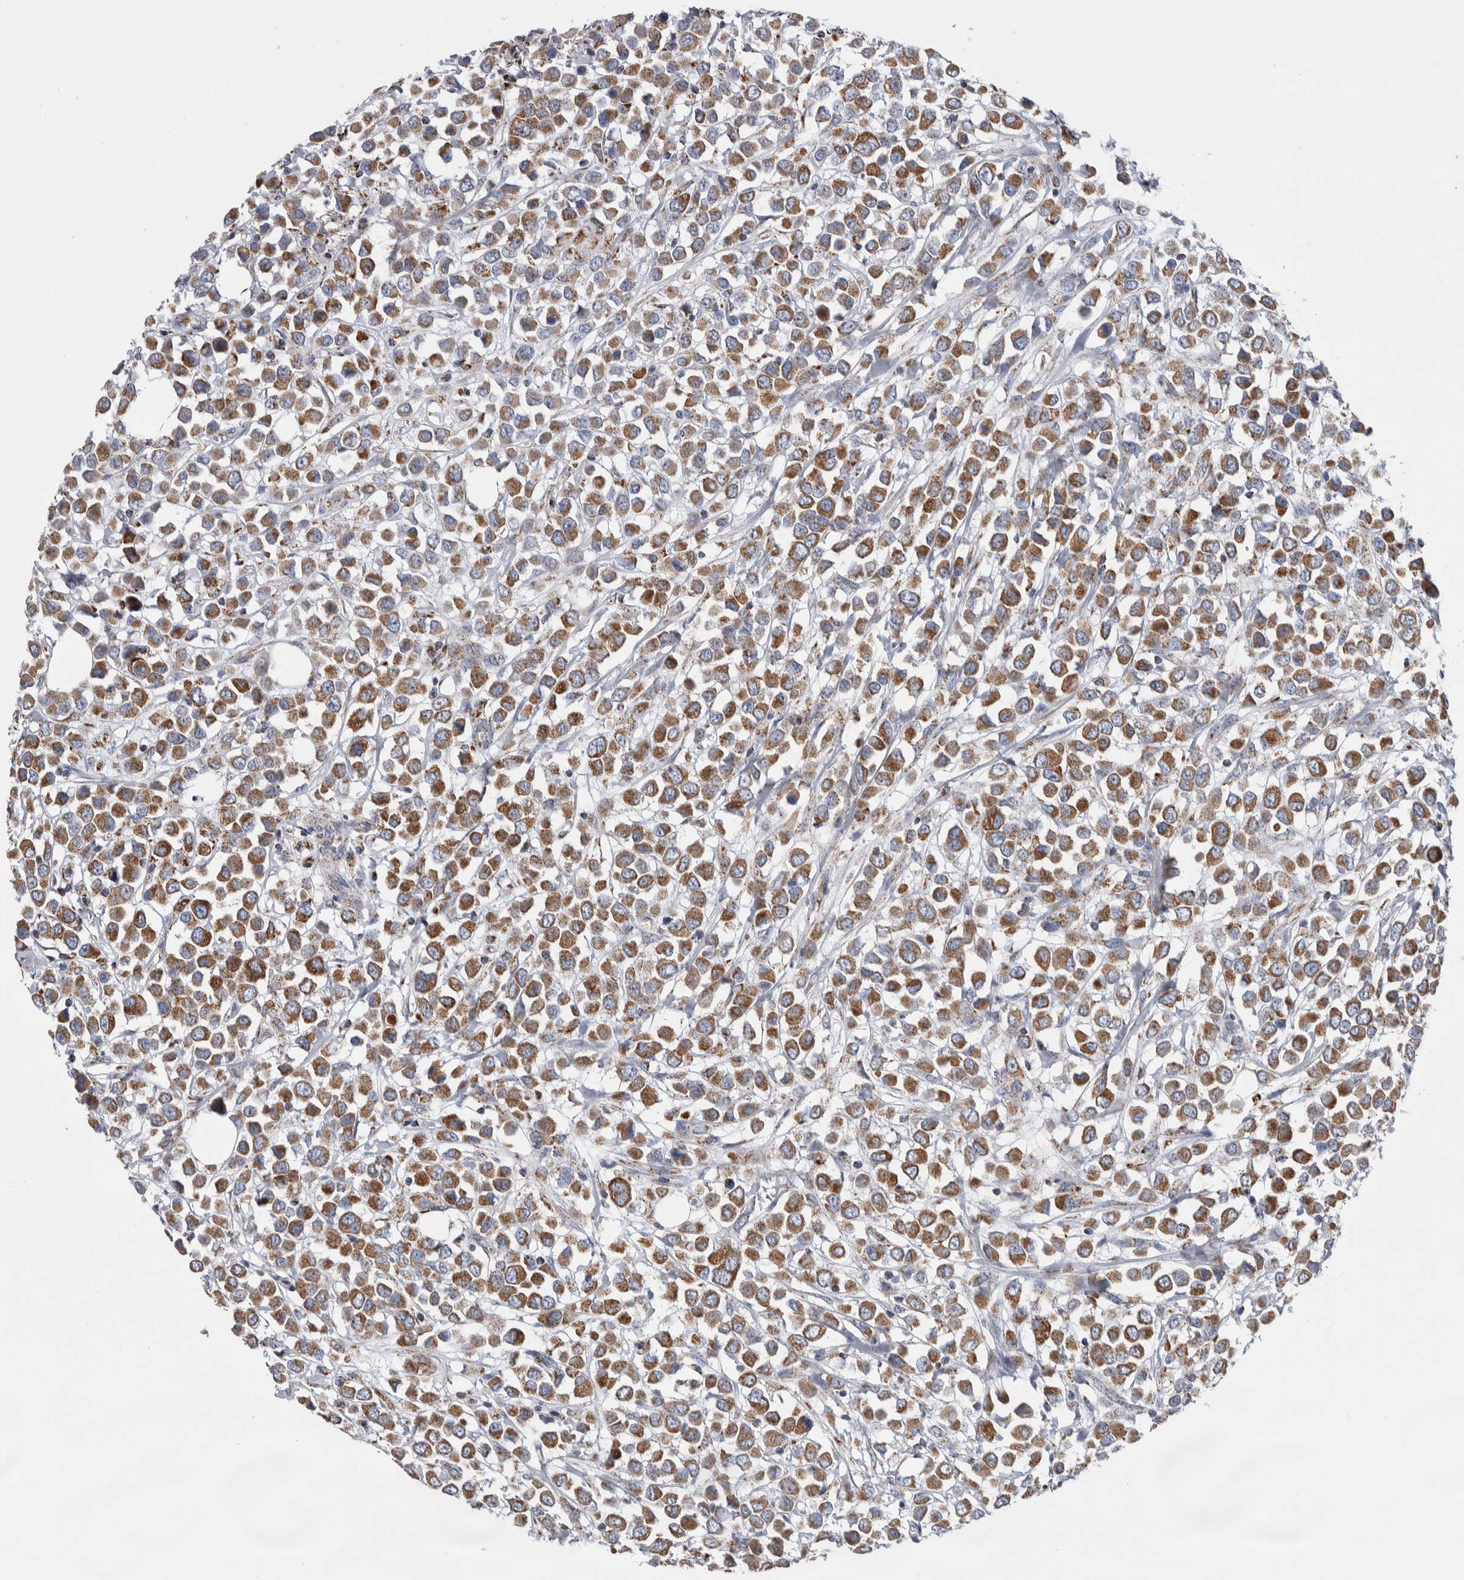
{"staining": {"intensity": "moderate", "quantity": ">75%", "location": "cytoplasmic/membranous"}, "tissue": "breast cancer", "cell_type": "Tumor cells", "image_type": "cancer", "snomed": [{"axis": "morphology", "description": "Duct carcinoma"}, {"axis": "topography", "description": "Breast"}], "caption": "An image showing moderate cytoplasmic/membranous positivity in about >75% of tumor cells in breast cancer, as visualized by brown immunohistochemical staining.", "gene": "ETFA", "patient": {"sex": "female", "age": 61}}